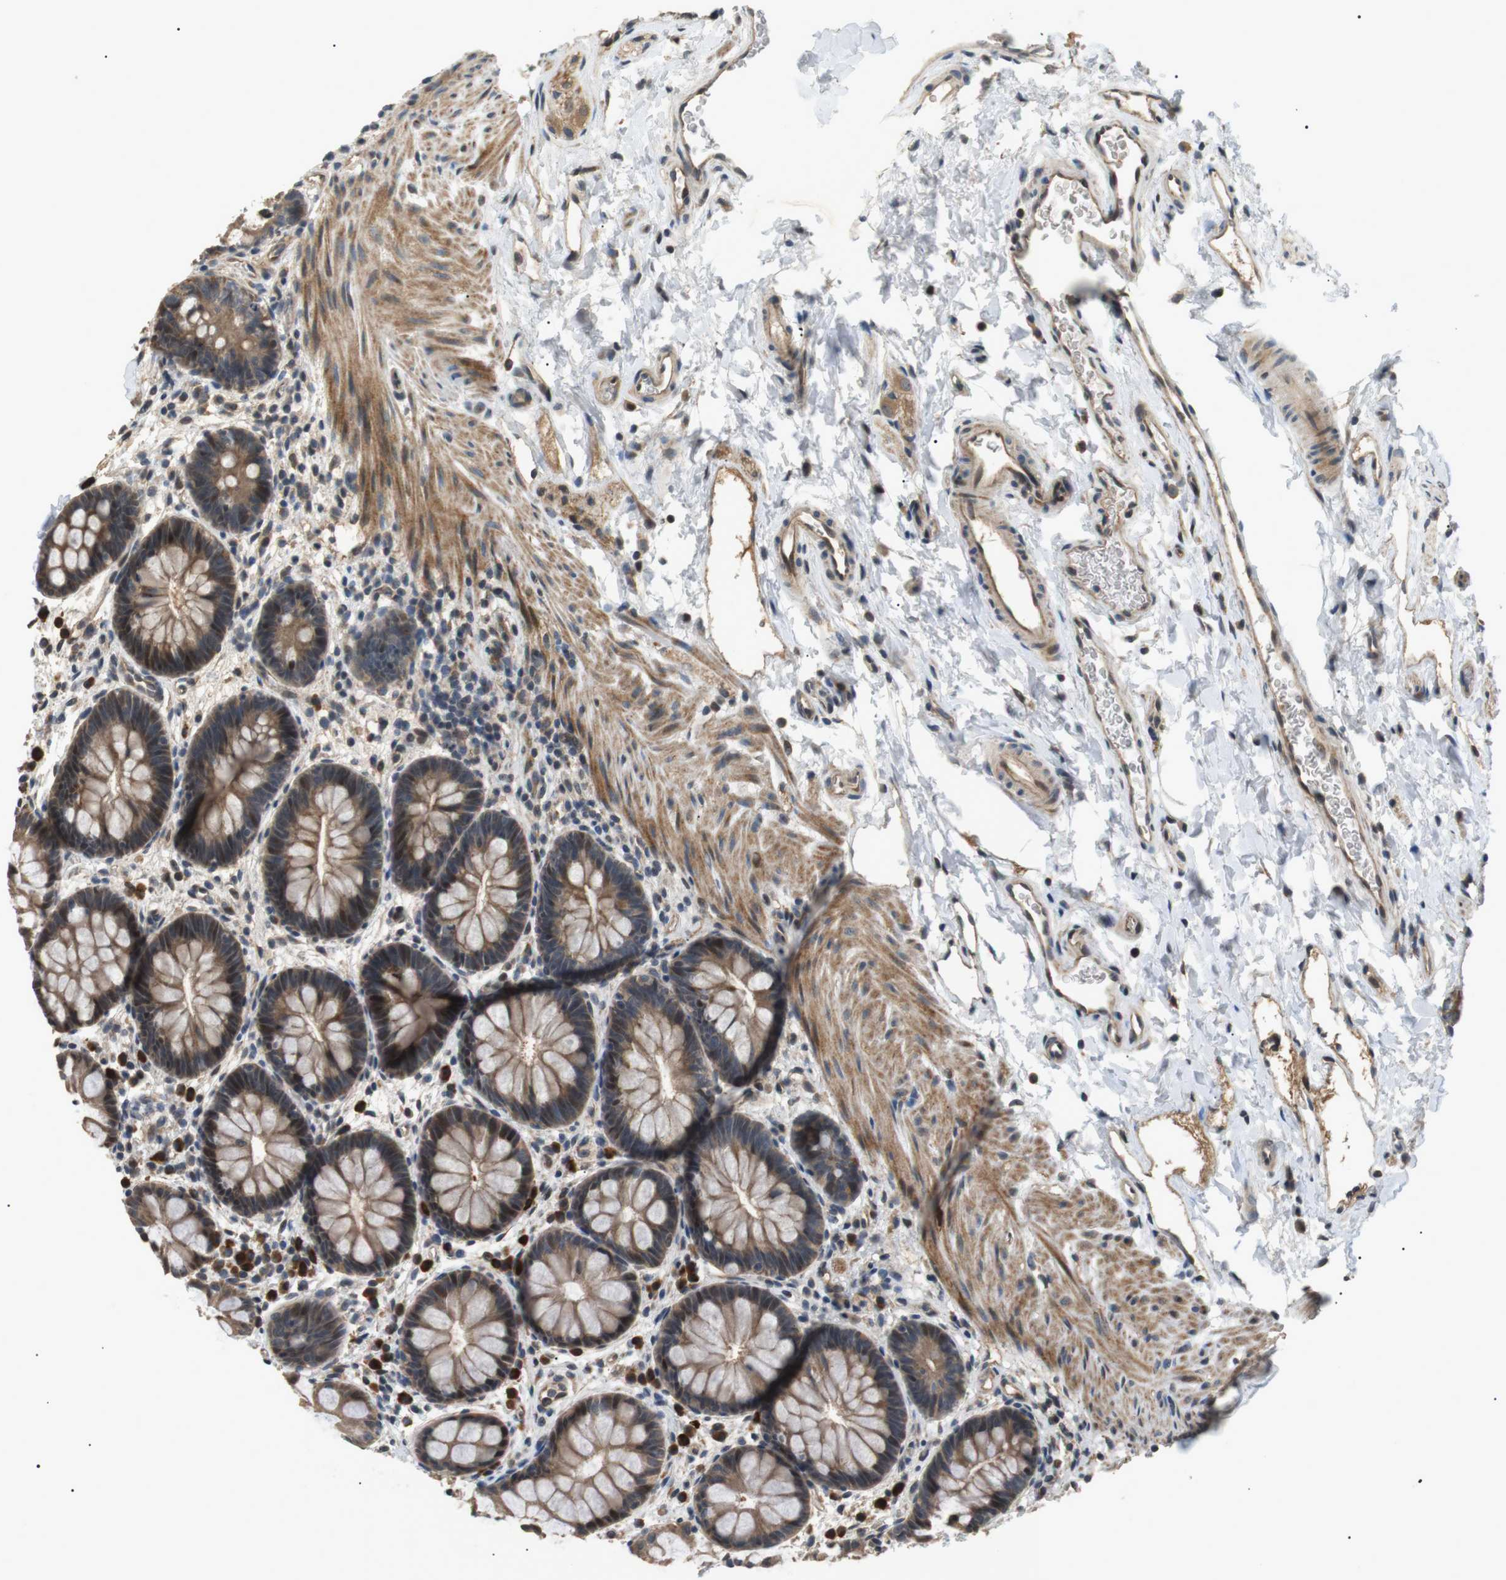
{"staining": {"intensity": "moderate", "quantity": ">75%", "location": "cytoplasmic/membranous"}, "tissue": "rectum", "cell_type": "Glandular cells", "image_type": "normal", "snomed": [{"axis": "morphology", "description": "Normal tissue, NOS"}, {"axis": "topography", "description": "Rectum"}], "caption": "DAB (3,3'-diaminobenzidine) immunohistochemical staining of normal rectum shows moderate cytoplasmic/membranous protein positivity in about >75% of glandular cells. The staining is performed using DAB (3,3'-diaminobenzidine) brown chromogen to label protein expression. The nuclei are counter-stained blue using hematoxylin.", "gene": "HSPA13", "patient": {"sex": "female", "age": 24}}